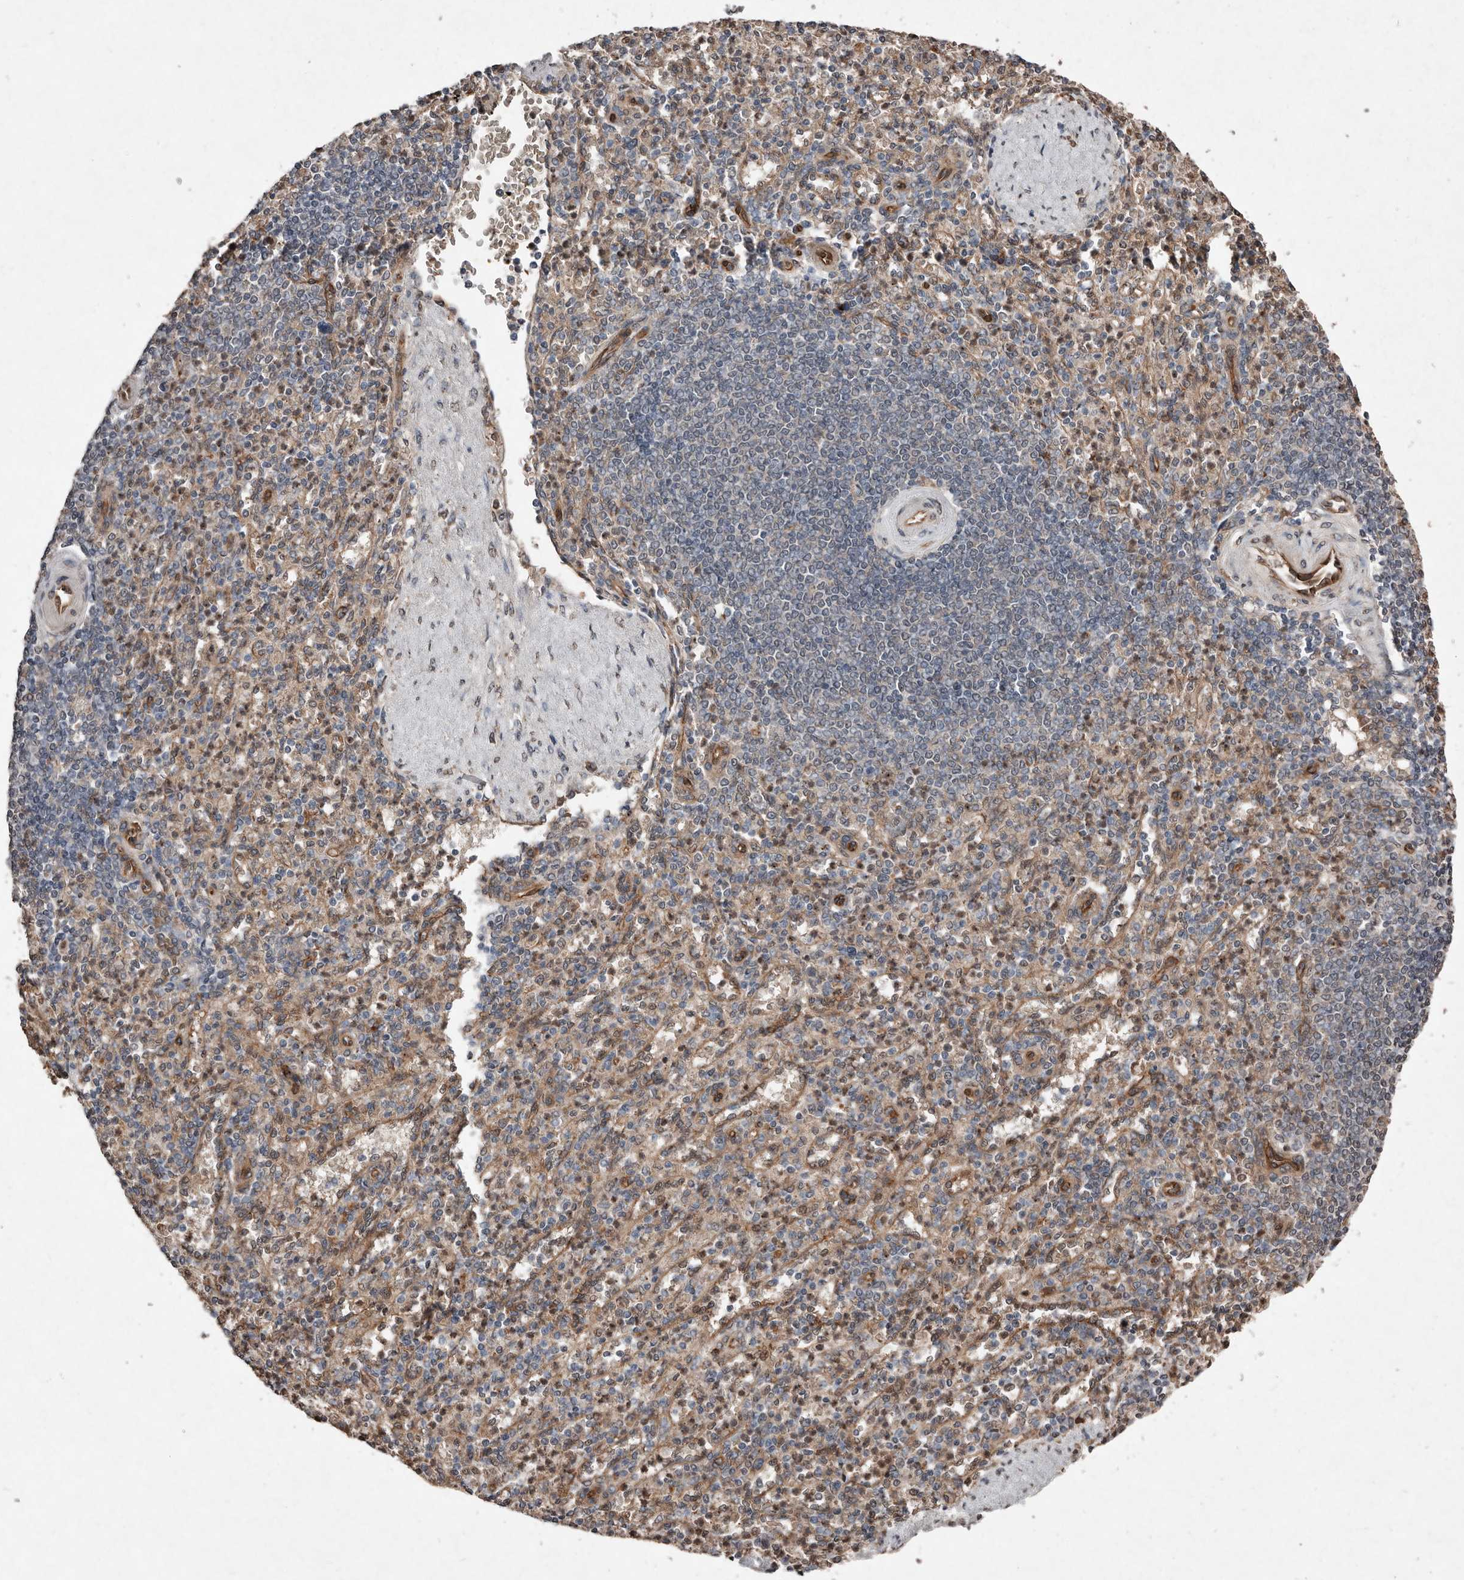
{"staining": {"intensity": "moderate", "quantity": "<25%", "location": "cytoplasmic/membranous"}, "tissue": "spleen", "cell_type": "Cells in red pulp", "image_type": "normal", "snomed": [{"axis": "morphology", "description": "Normal tissue, NOS"}, {"axis": "topography", "description": "Spleen"}], "caption": "IHC (DAB (3,3'-diaminobenzidine)) staining of unremarkable spleen shows moderate cytoplasmic/membranous protein staining in about <25% of cells in red pulp. The protein is shown in brown color, while the nuclei are stained blue.", "gene": "DIP2C", "patient": {"sex": "female", "age": 74}}